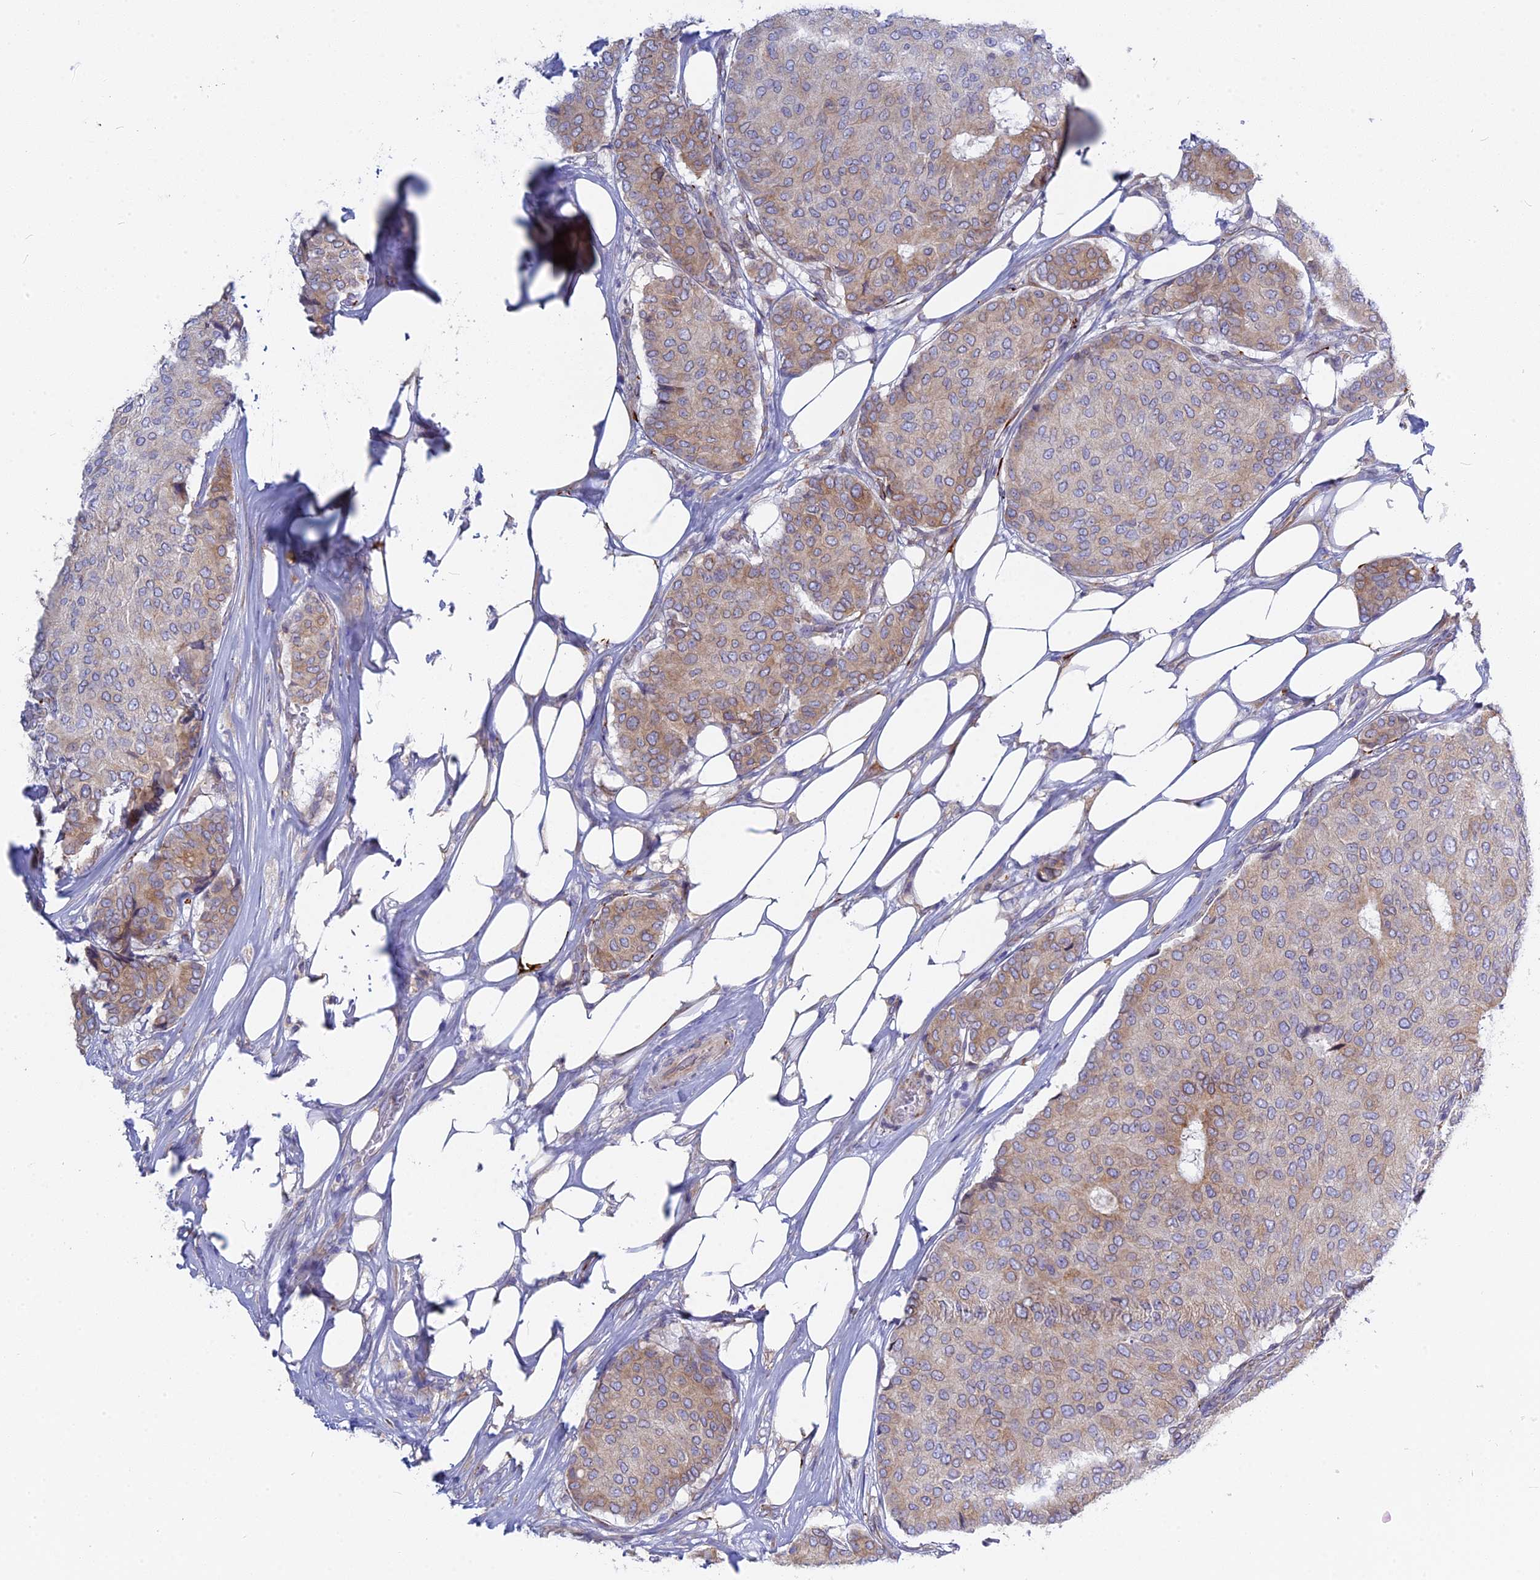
{"staining": {"intensity": "weak", "quantity": "25%-75%", "location": "cytoplasmic/membranous"}, "tissue": "breast cancer", "cell_type": "Tumor cells", "image_type": "cancer", "snomed": [{"axis": "morphology", "description": "Duct carcinoma"}, {"axis": "topography", "description": "Breast"}], "caption": "Breast cancer stained with a protein marker displays weak staining in tumor cells.", "gene": "TLCD1", "patient": {"sex": "female", "age": 75}}